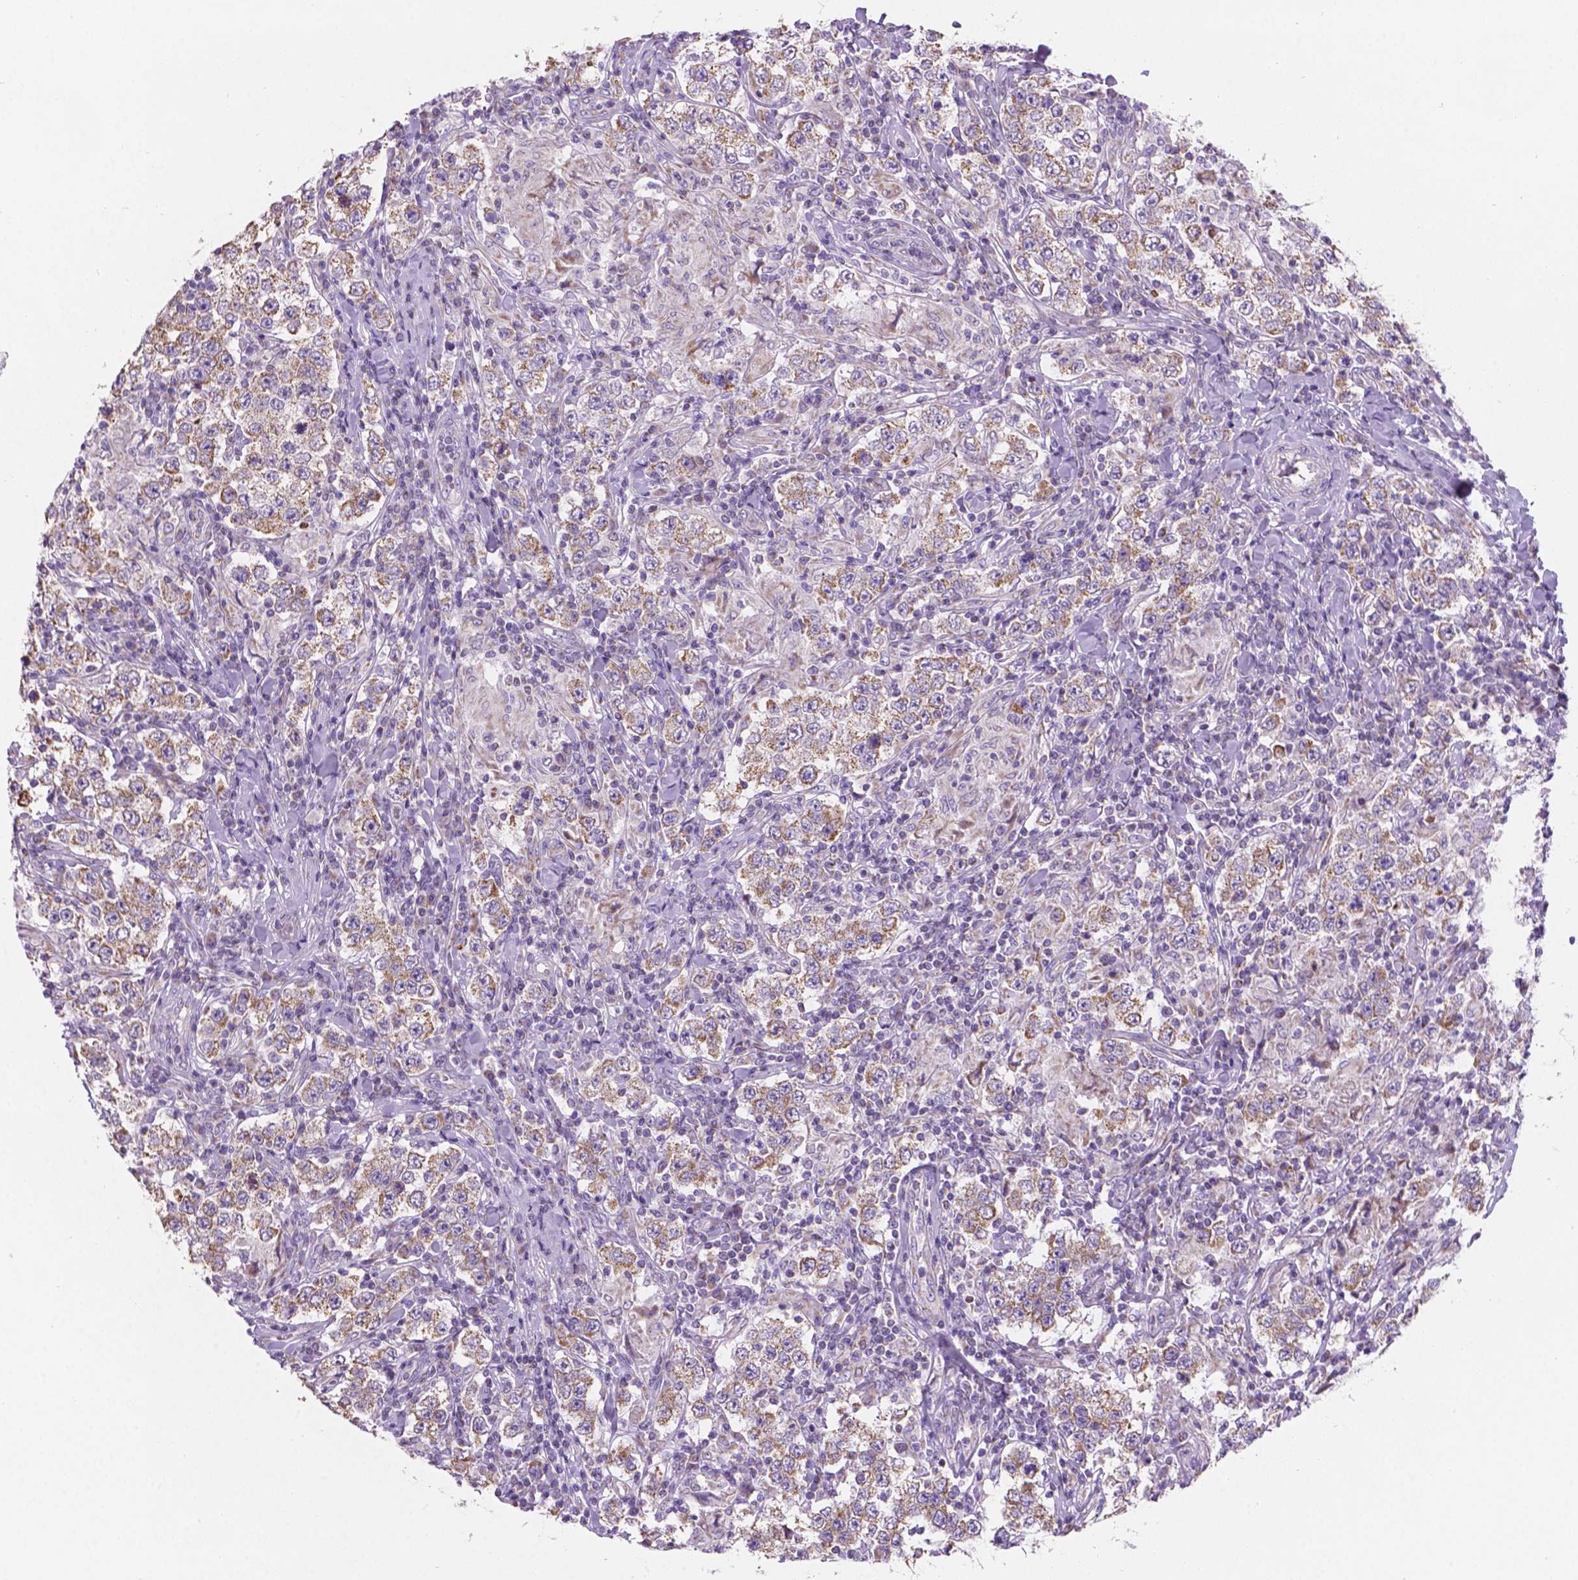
{"staining": {"intensity": "weak", "quantity": "25%-75%", "location": "cytoplasmic/membranous"}, "tissue": "testis cancer", "cell_type": "Tumor cells", "image_type": "cancer", "snomed": [{"axis": "morphology", "description": "Seminoma, NOS"}, {"axis": "morphology", "description": "Carcinoma, Embryonal, NOS"}, {"axis": "topography", "description": "Testis"}], "caption": "Tumor cells exhibit low levels of weak cytoplasmic/membranous expression in approximately 25%-75% of cells in human seminoma (testis). Using DAB (3,3'-diaminobenzidine) (brown) and hematoxylin (blue) stains, captured at high magnification using brightfield microscopy.", "gene": "CSPG5", "patient": {"sex": "male", "age": 41}}